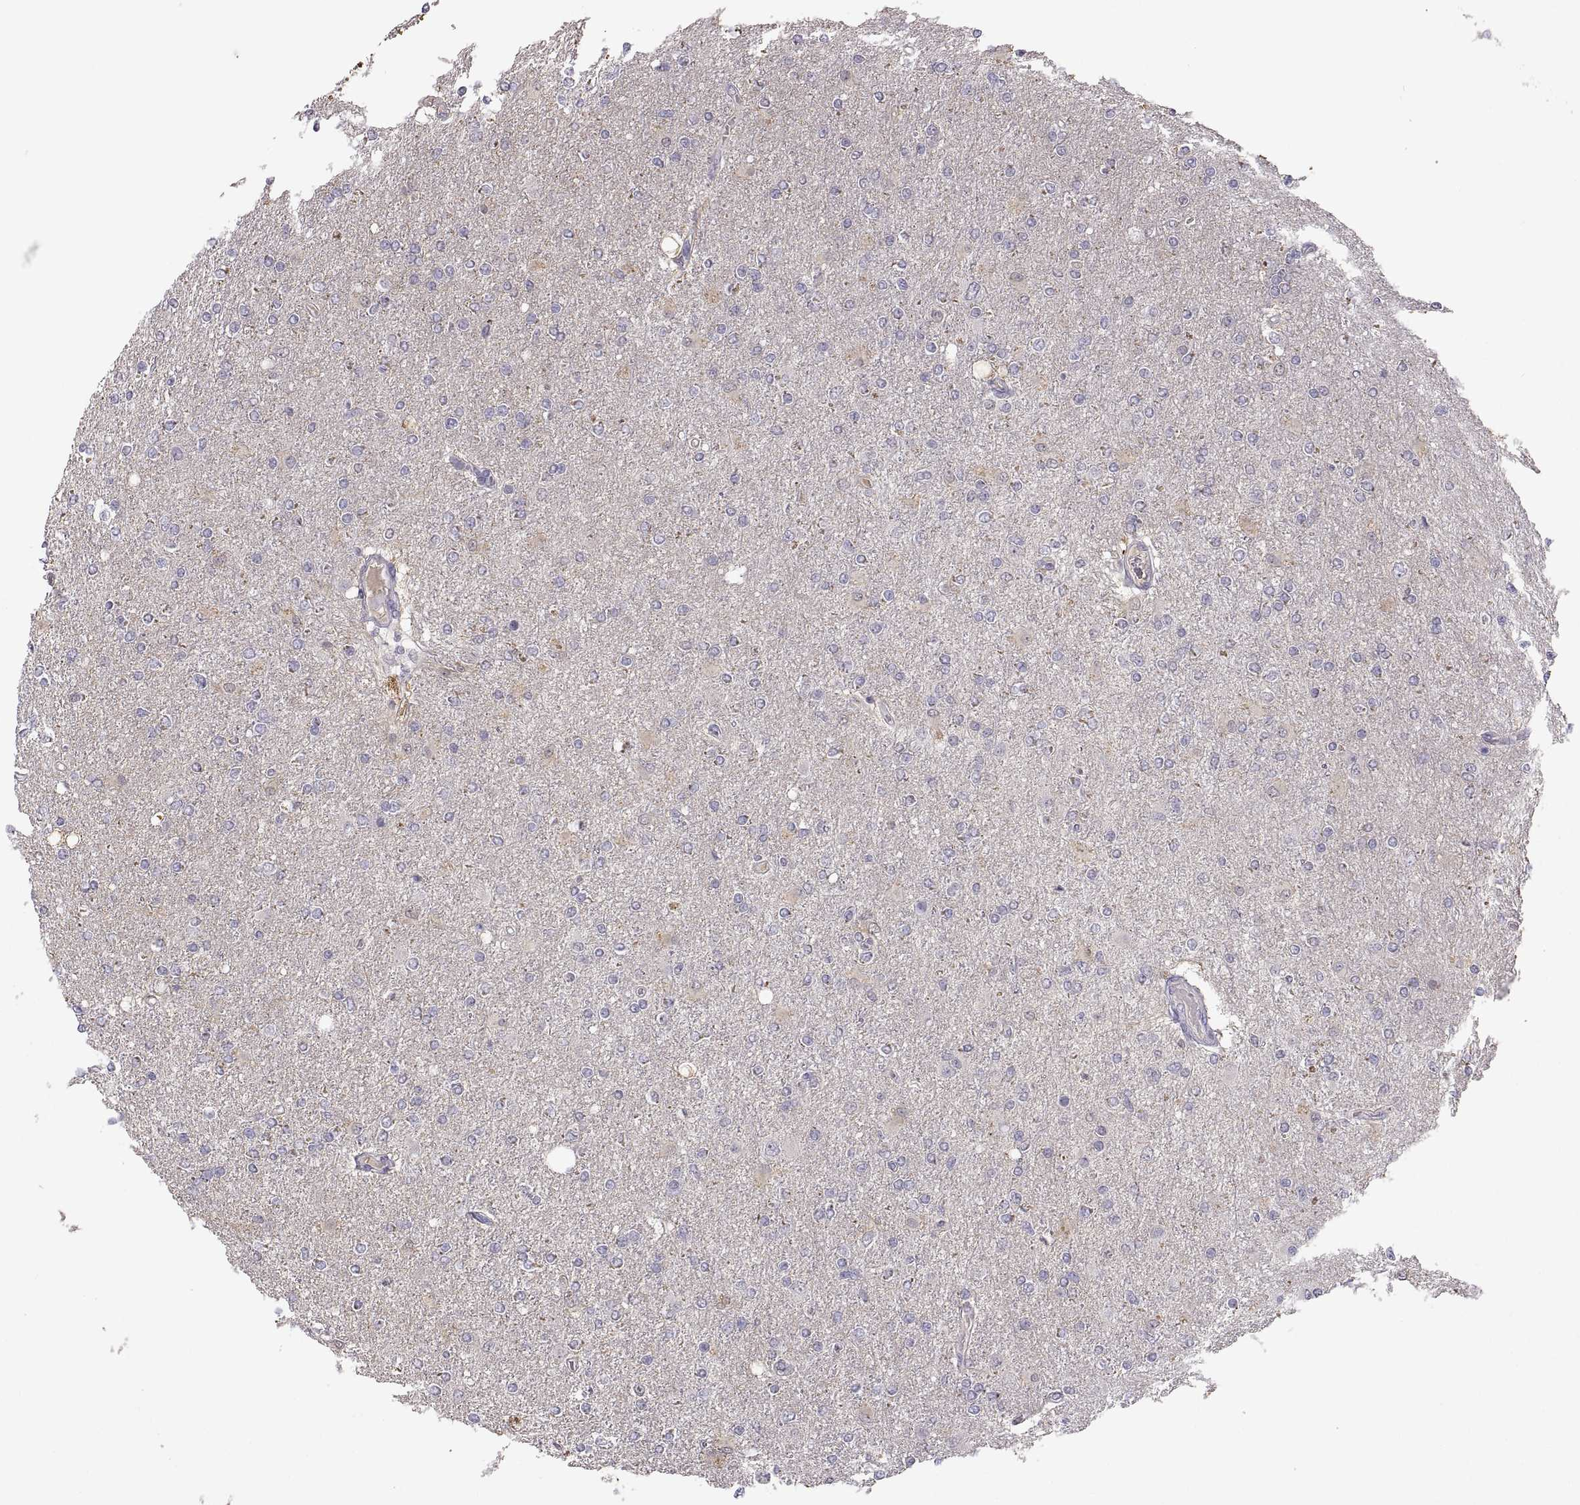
{"staining": {"intensity": "negative", "quantity": "none", "location": "none"}, "tissue": "glioma", "cell_type": "Tumor cells", "image_type": "cancer", "snomed": [{"axis": "morphology", "description": "Glioma, malignant, High grade"}, {"axis": "topography", "description": "Cerebral cortex"}], "caption": "Immunohistochemical staining of high-grade glioma (malignant) displays no significant expression in tumor cells. (DAB immunohistochemistry with hematoxylin counter stain).", "gene": "FGF9", "patient": {"sex": "male", "age": 70}}